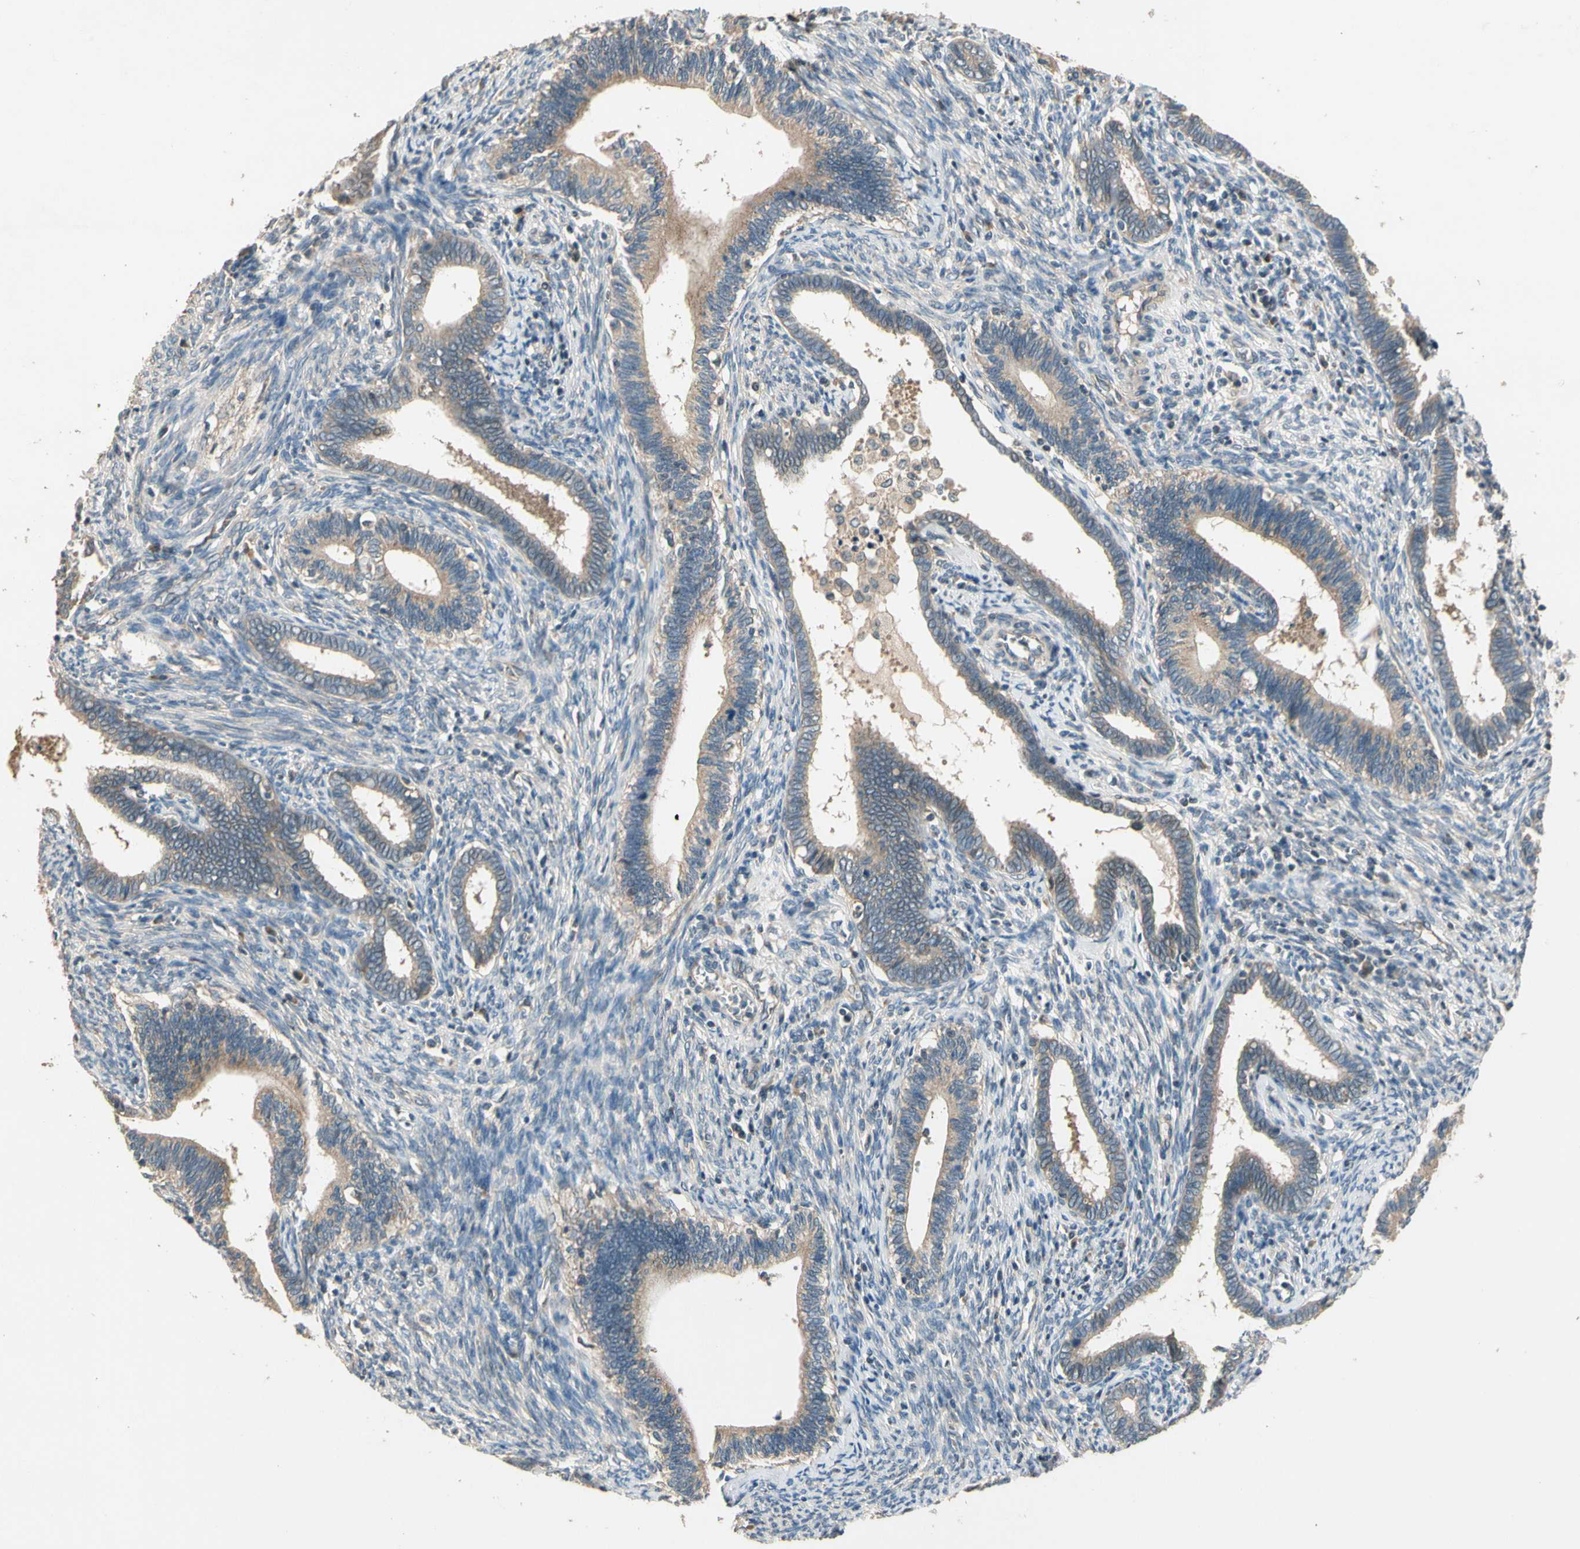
{"staining": {"intensity": "weak", "quantity": ">75%", "location": "cytoplasmic/membranous"}, "tissue": "cervical cancer", "cell_type": "Tumor cells", "image_type": "cancer", "snomed": [{"axis": "morphology", "description": "Adenocarcinoma, NOS"}, {"axis": "topography", "description": "Cervix"}], "caption": "This photomicrograph reveals immunohistochemistry (IHC) staining of cervical cancer (adenocarcinoma), with low weak cytoplasmic/membranous staining in approximately >75% of tumor cells.", "gene": "ALKBH3", "patient": {"sex": "female", "age": 44}}